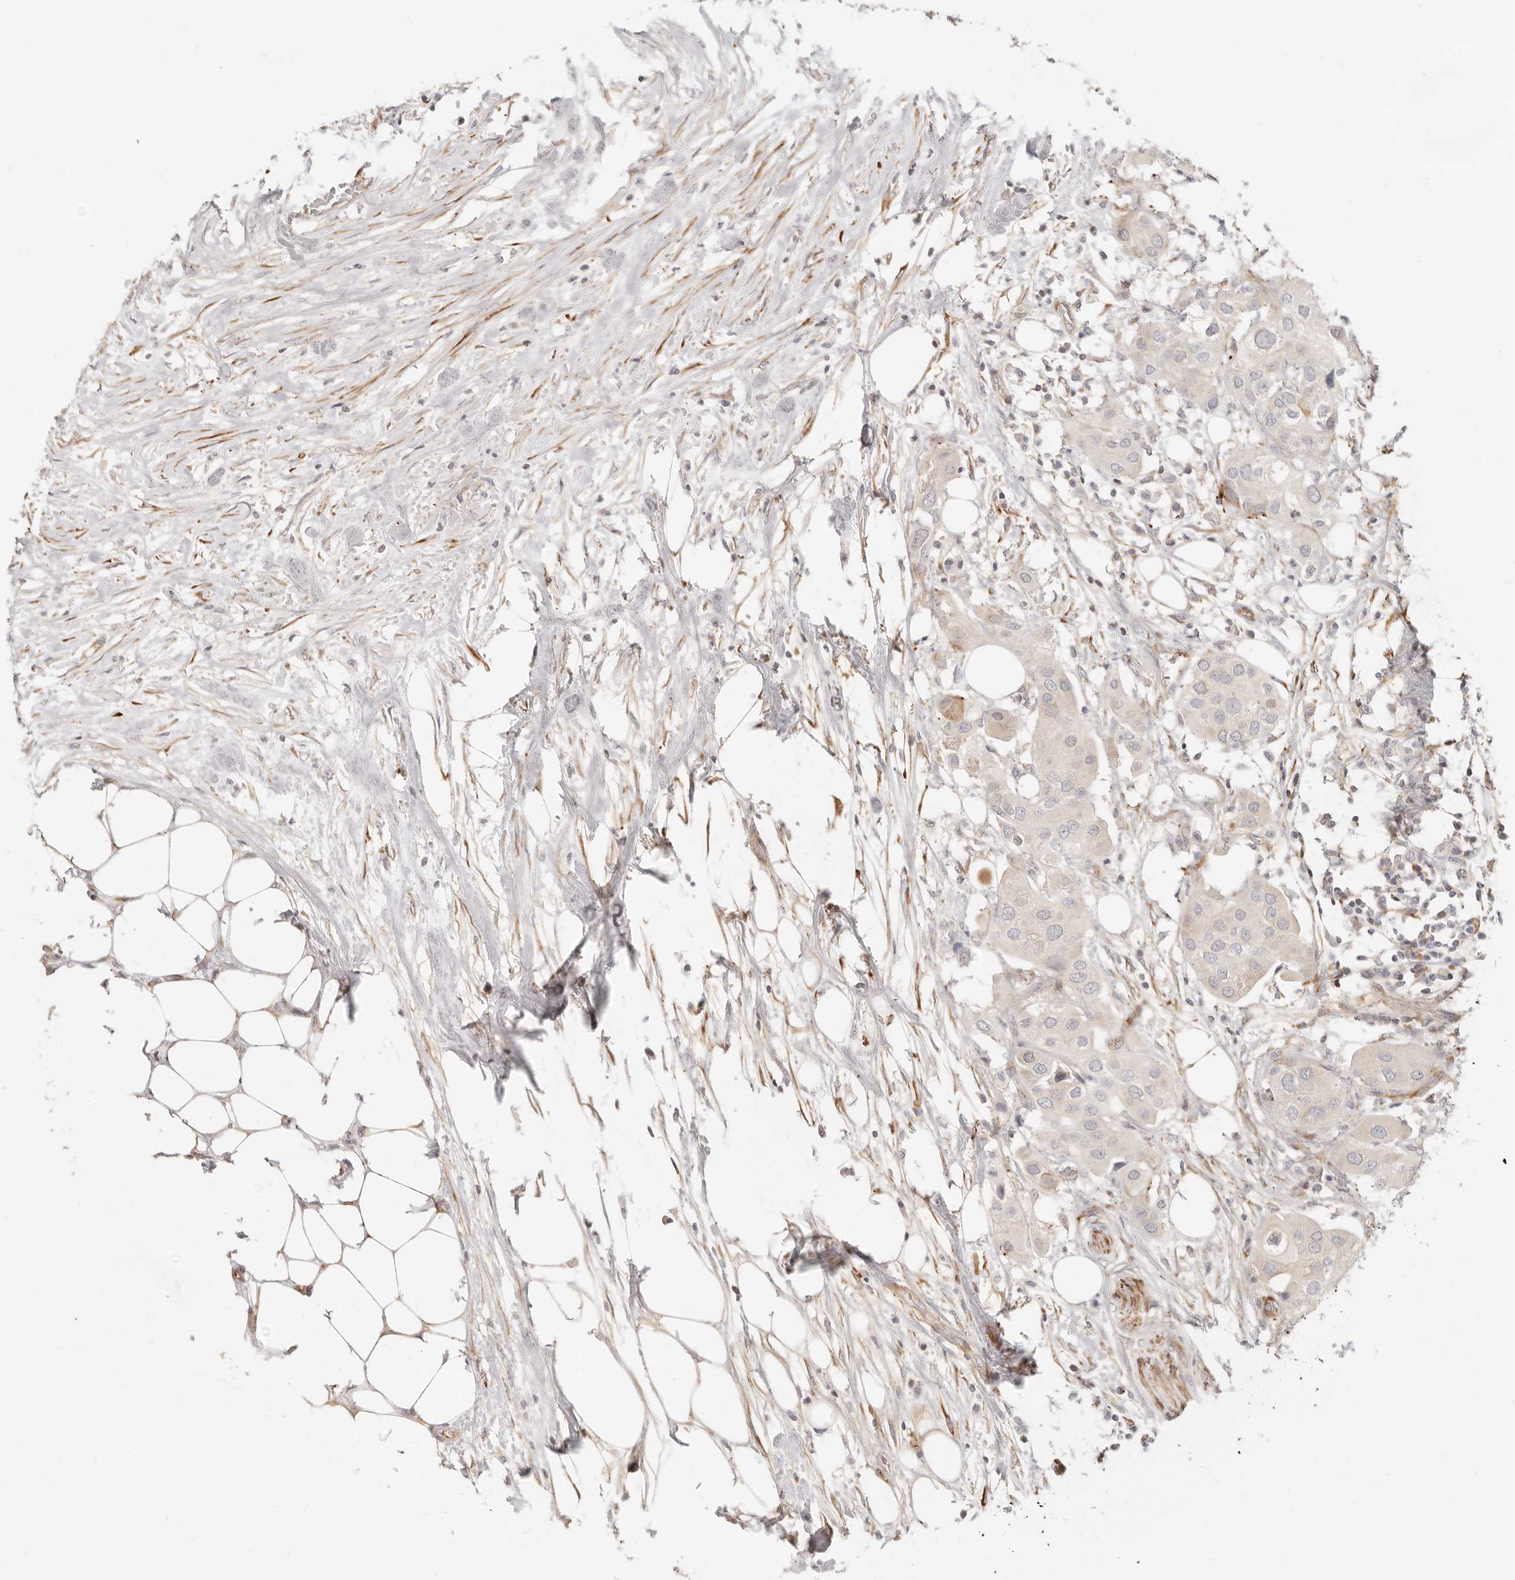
{"staining": {"intensity": "negative", "quantity": "none", "location": "none"}, "tissue": "urothelial cancer", "cell_type": "Tumor cells", "image_type": "cancer", "snomed": [{"axis": "morphology", "description": "Urothelial carcinoma, High grade"}, {"axis": "topography", "description": "Urinary bladder"}], "caption": "Immunohistochemistry histopathology image of neoplastic tissue: human high-grade urothelial carcinoma stained with DAB reveals no significant protein positivity in tumor cells.", "gene": "SASS6", "patient": {"sex": "male", "age": 64}}